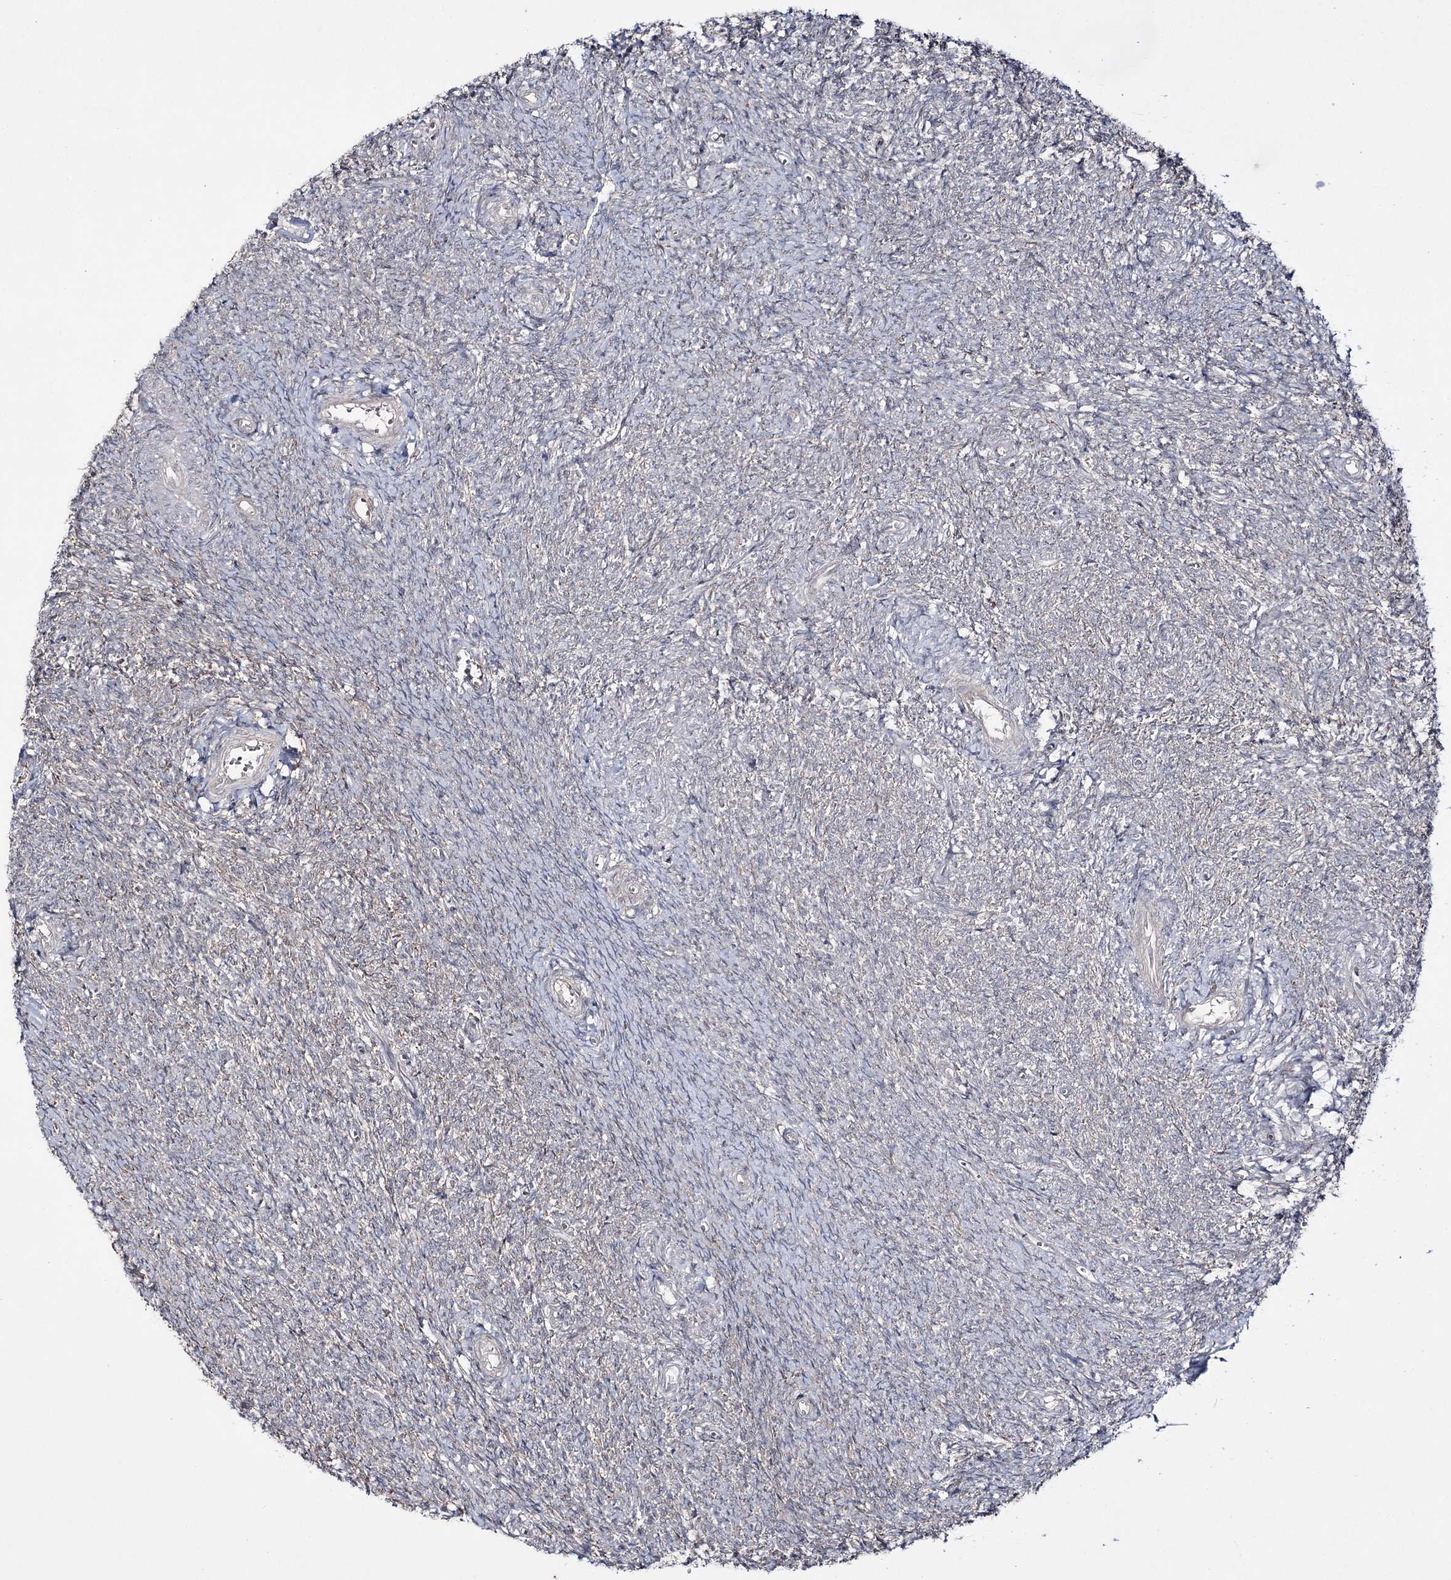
{"staining": {"intensity": "negative", "quantity": "none", "location": "none"}, "tissue": "ovary", "cell_type": "Ovarian stroma cells", "image_type": "normal", "snomed": [{"axis": "morphology", "description": "Normal tissue, NOS"}, {"axis": "topography", "description": "Ovary"}], "caption": "This micrograph is of normal ovary stained with IHC to label a protein in brown with the nuclei are counter-stained blue. There is no positivity in ovarian stroma cells. The staining is performed using DAB brown chromogen with nuclei counter-stained in using hematoxylin.", "gene": "HOXC11", "patient": {"sex": "female", "age": 44}}